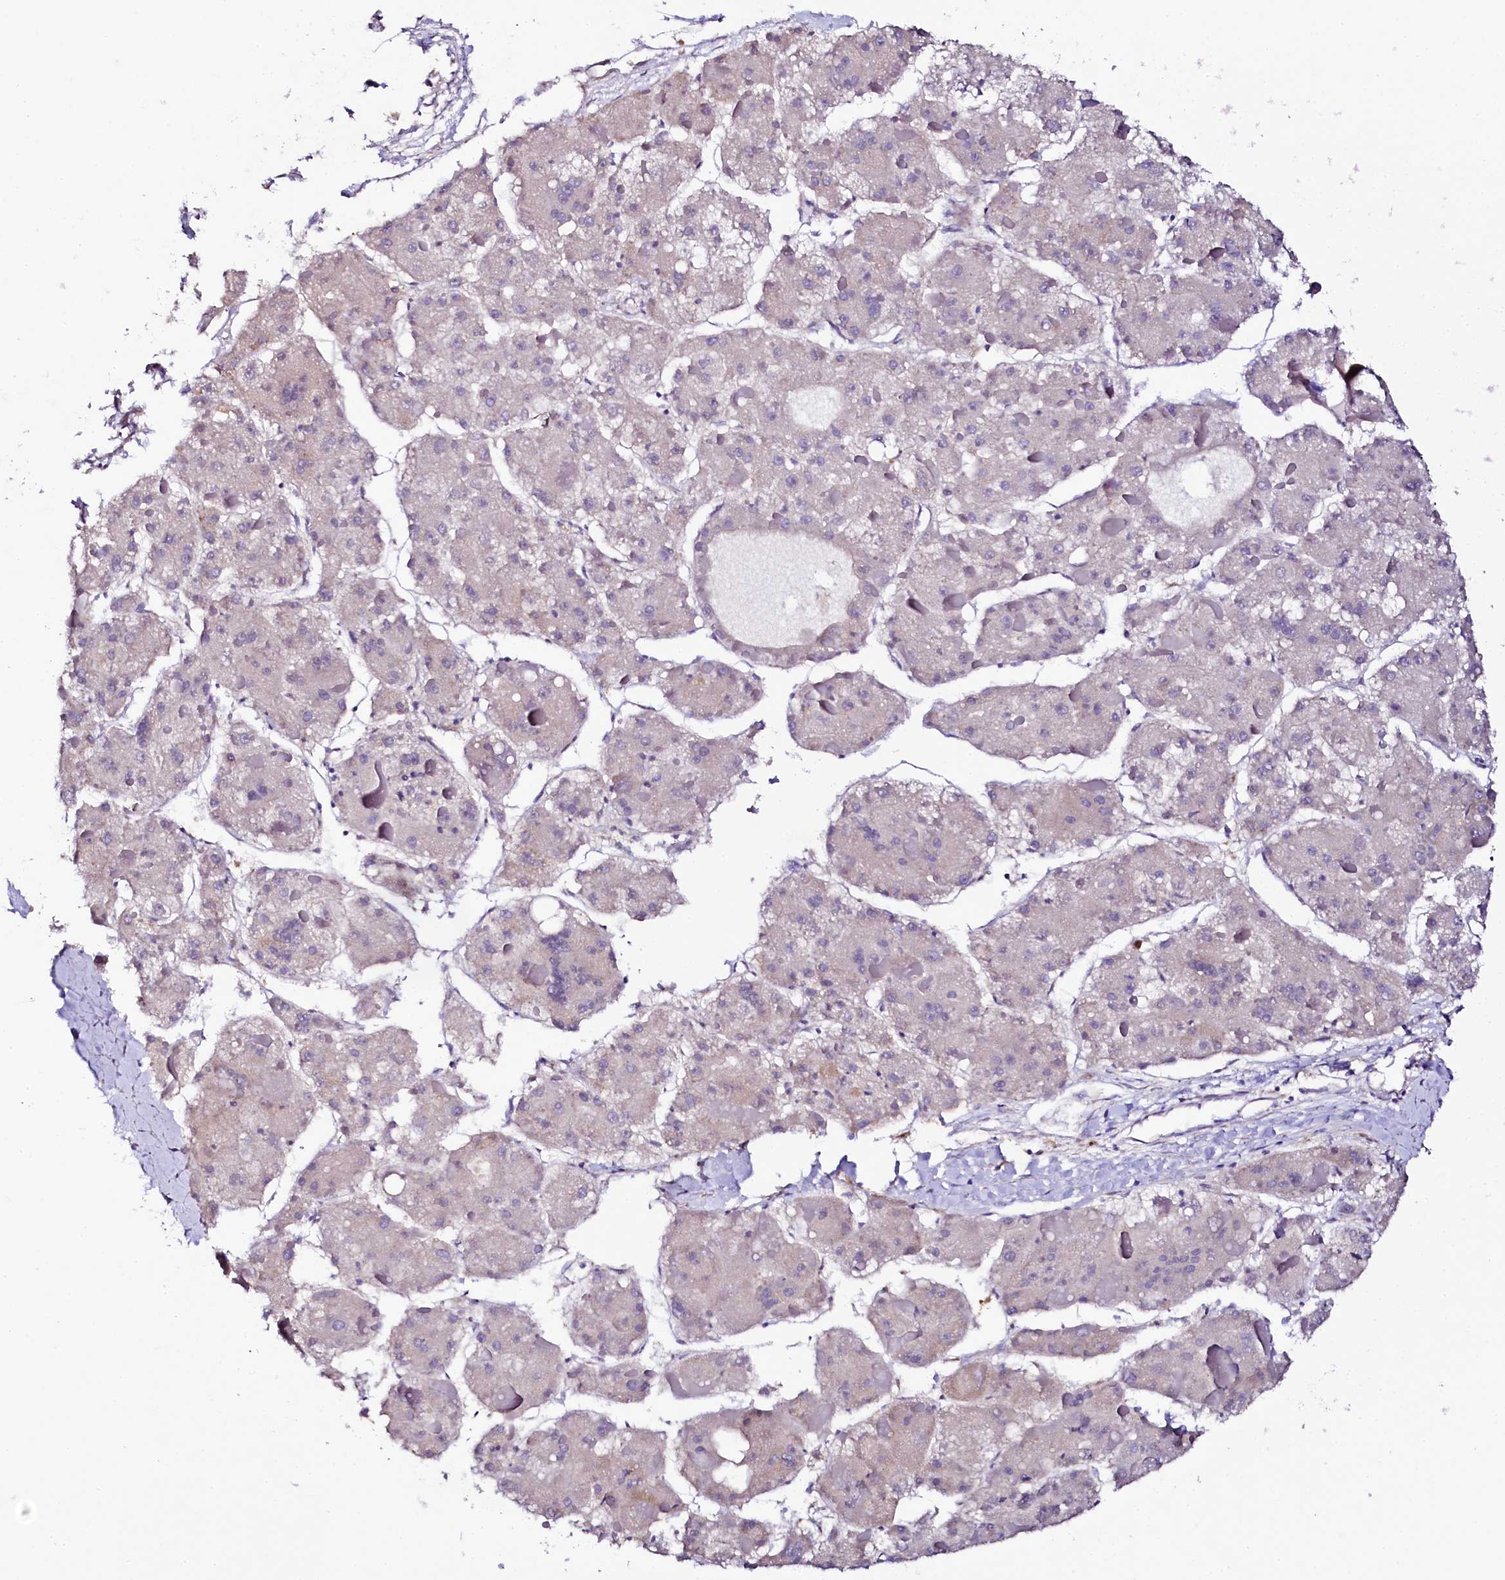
{"staining": {"intensity": "negative", "quantity": "none", "location": "none"}, "tissue": "liver cancer", "cell_type": "Tumor cells", "image_type": "cancer", "snomed": [{"axis": "morphology", "description": "Carcinoma, Hepatocellular, NOS"}, {"axis": "topography", "description": "Liver"}], "caption": "A high-resolution histopathology image shows immunohistochemistry (IHC) staining of hepatocellular carcinoma (liver), which exhibits no significant expression in tumor cells. The staining was performed using DAB to visualize the protein expression in brown, while the nuclei were stained in blue with hematoxylin (Magnification: 20x).", "gene": "NAA16", "patient": {"sex": "female", "age": 73}}